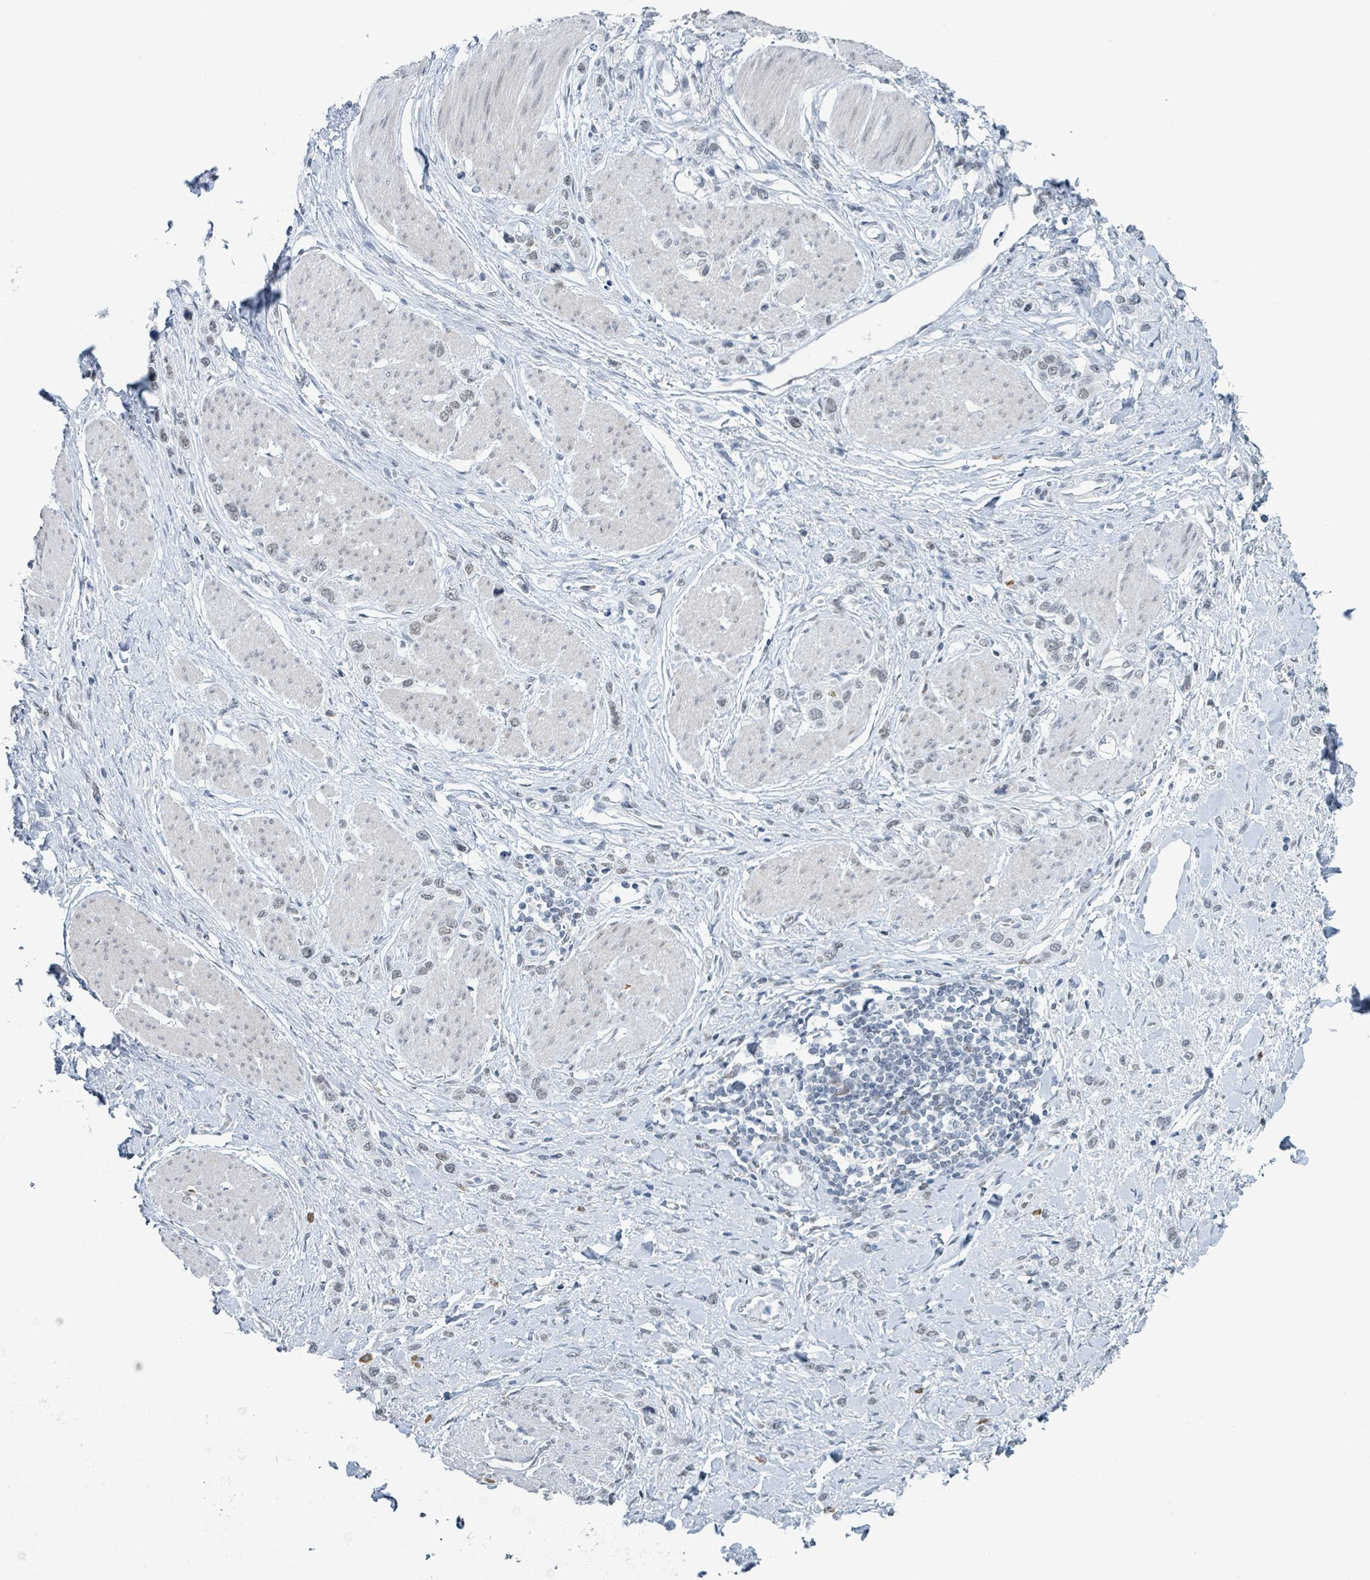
{"staining": {"intensity": "negative", "quantity": "none", "location": "none"}, "tissue": "stomach cancer", "cell_type": "Tumor cells", "image_type": "cancer", "snomed": [{"axis": "morphology", "description": "Adenocarcinoma, NOS"}, {"axis": "topography", "description": "Stomach"}], "caption": "Tumor cells are negative for brown protein staining in stomach adenocarcinoma.", "gene": "EHMT2", "patient": {"sex": "female", "age": 65}}